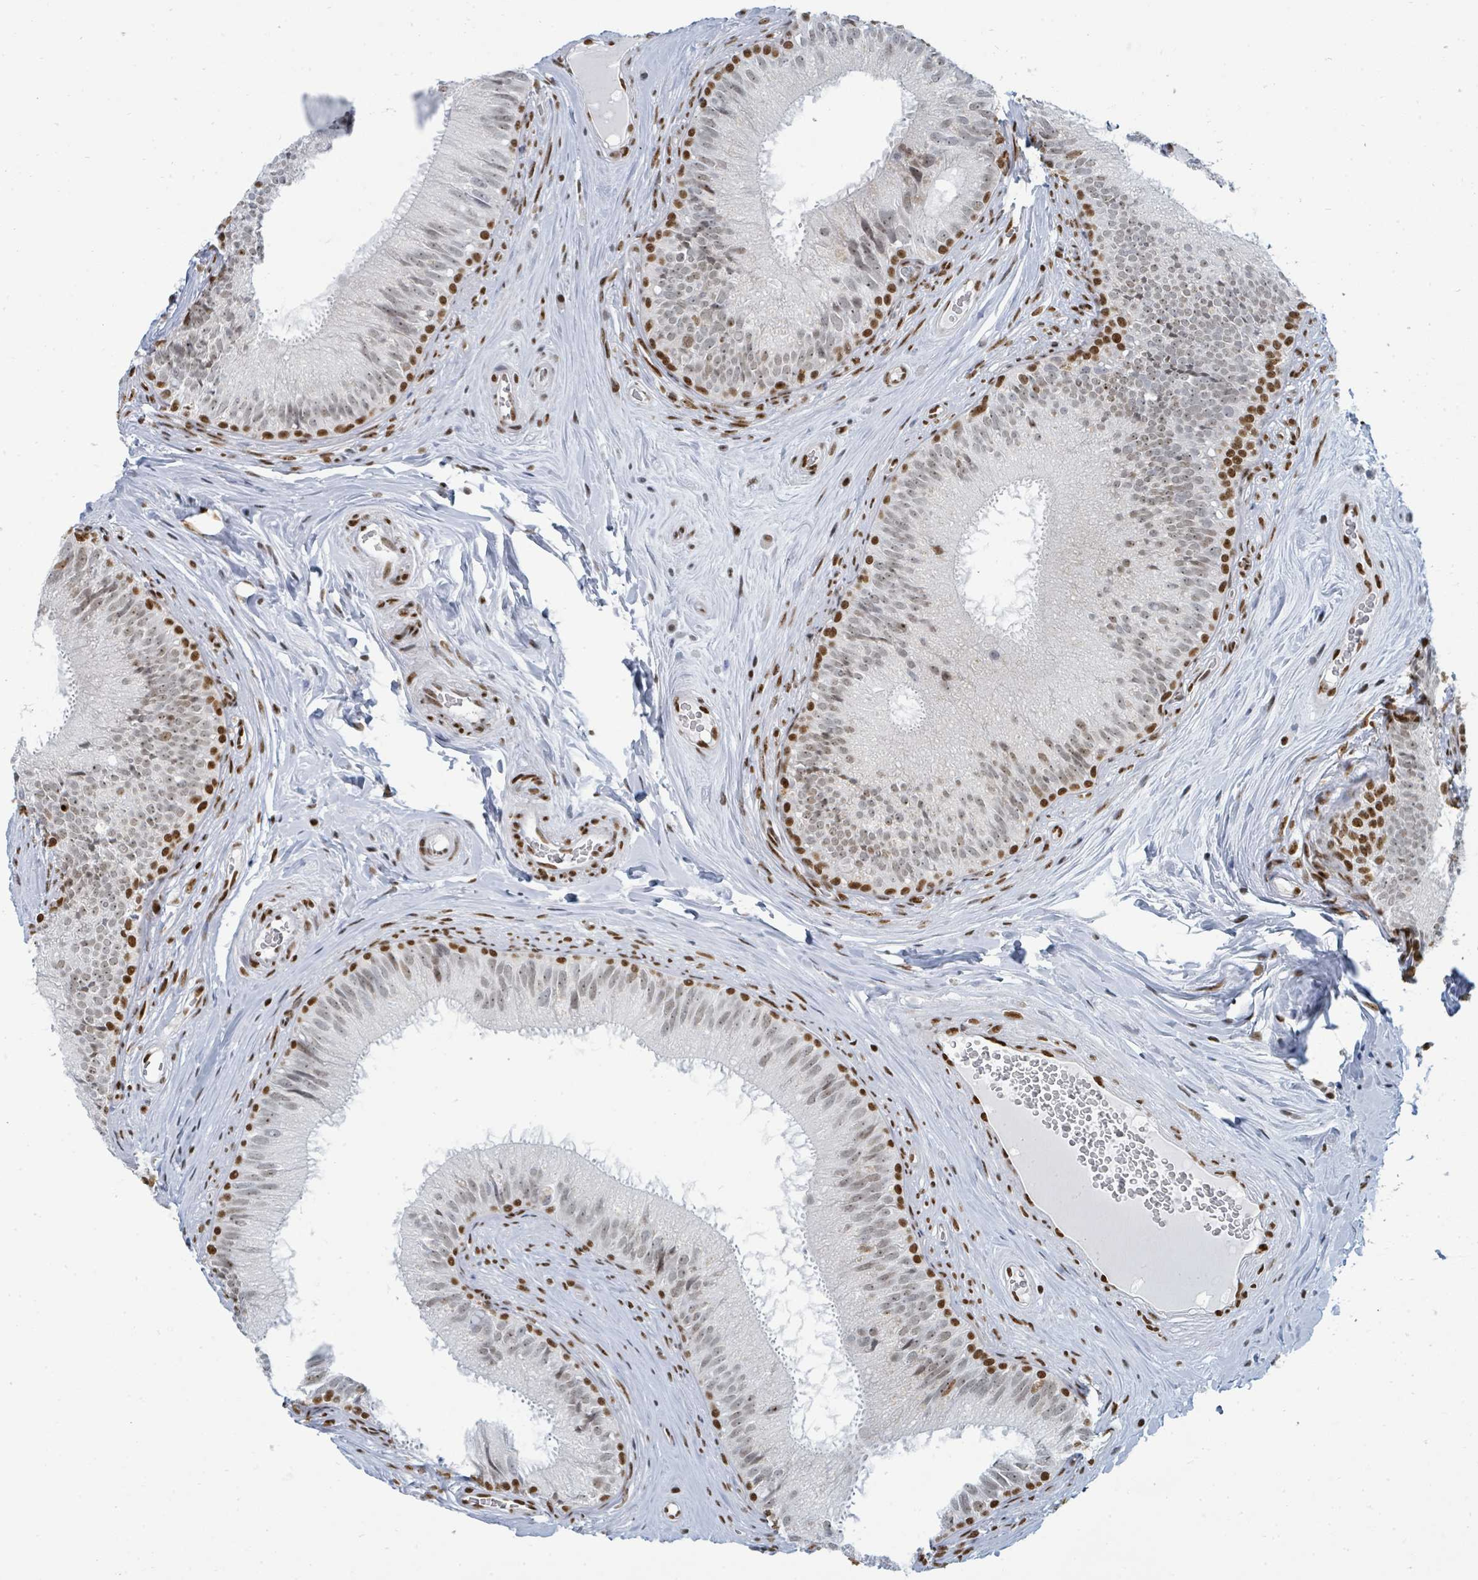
{"staining": {"intensity": "strong", "quantity": "25%-75%", "location": "nuclear"}, "tissue": "epididymis", "cell_type": "Glandular cells", "image_type": "normal", "snomed": [{"axis": "morphology", "description": "Normal tissue, NOS"}, {"axis": "topography", "description": "Epididymis"}], "caption": "Protein staining shows strong nuclear staining in approximately 25%-75% of glandular cells in normal epididymis. The staining was performed using DAB to visualize the protein expression in brown, while the nuclei were stained in blue with hematoxylin (Magnification: 20x).", "gene": "SUMO2", "patient": {"sex": "male", "age": 34}}